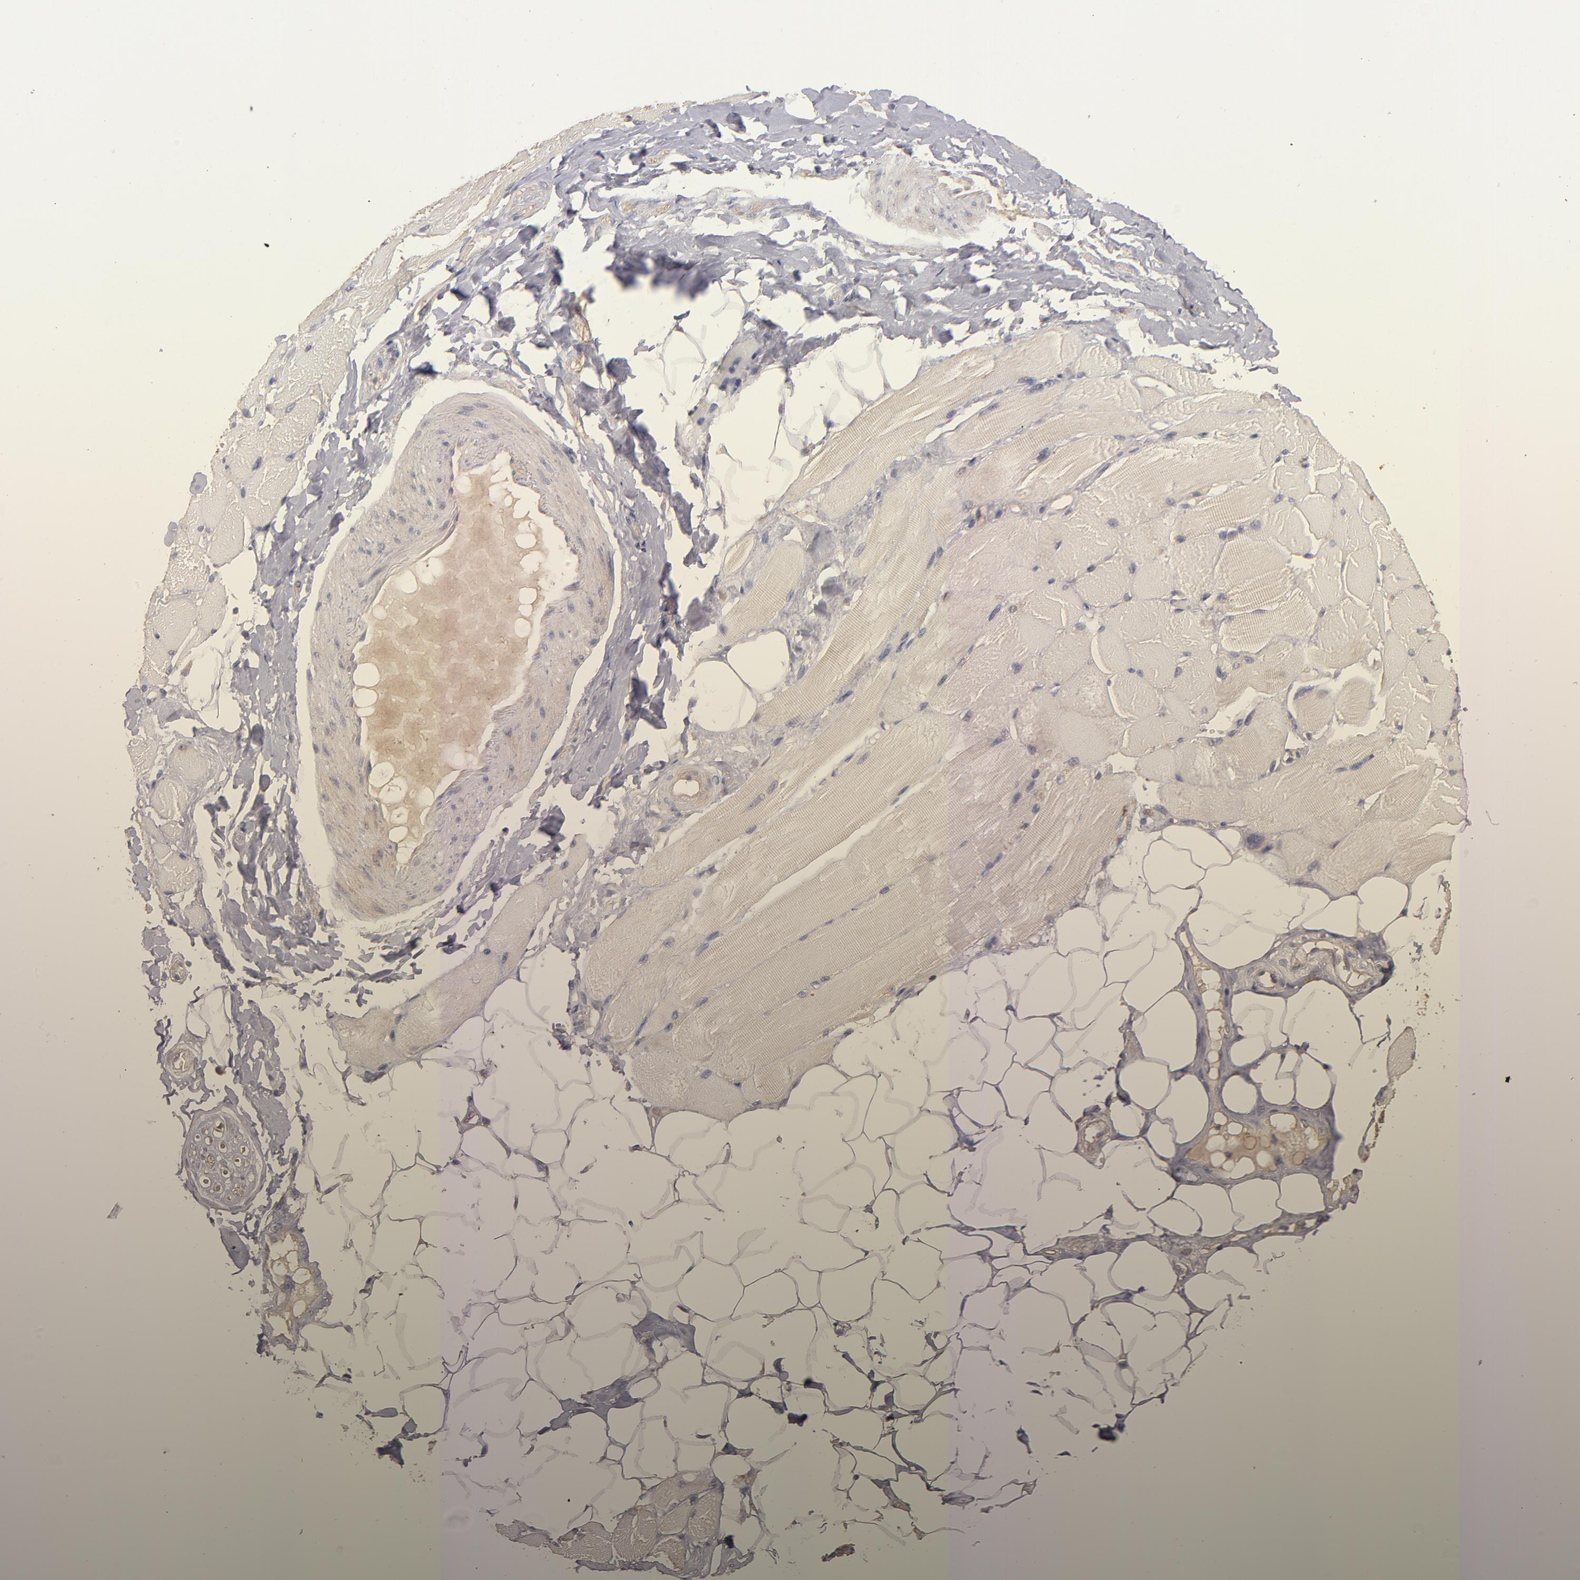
{"staining": {"intensity": "negative", "quantity": "none", "location": "none"}, "tissue": "skeletal muscle", "cell_type": "Myocytes", "image_type": "normal", "snomed": [{"axis": "morphology", "description": "Normal tissue, NOS"}, {"axis": "topography", "description": "Skeletal muscle"}, {"axis": "topography", "description": "Peripheral nerve tissue"}], "caption": "The image reveals no significant positivity in myocytes of skeletal muscle.", "gene": "GNAZ", "patient": {"sex": "female", "age": 84}}